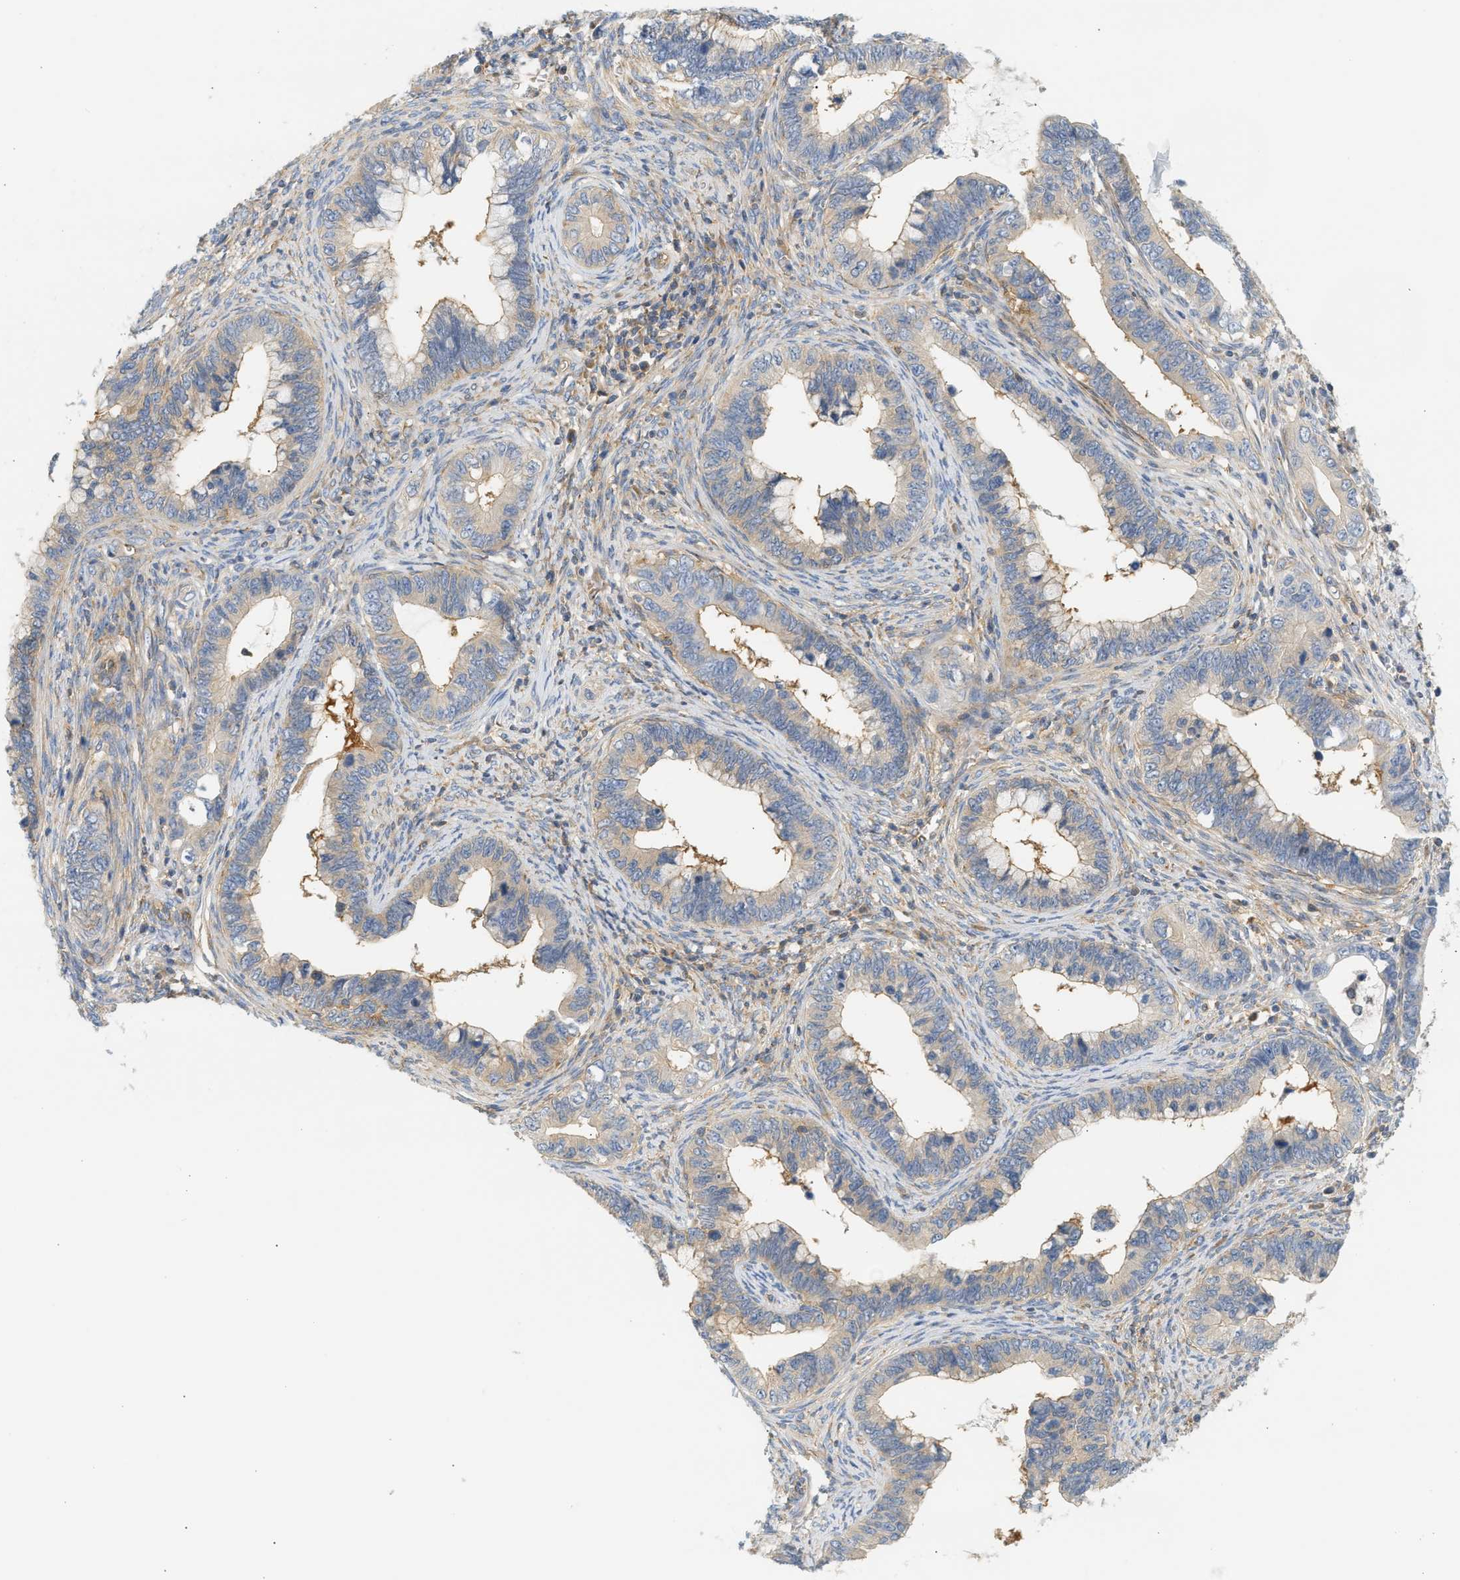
{"staining": {"intensity": "weak", "quantity": ">75%", "location": "cytoplasmic/membranous"}, "tissue": "cervical cancer", "cell_type": "Tumor cells", "image_type": "cancer", "snomed": [{"axis": "morphology", "description": "Adenocarcinoma, NOS"}, {"axis": "topography", "description": "Cervix"}], "caption": "The histopathology image demonstrates staining of adenocarcinoma (cervical), revealing weak cytoplasmic/membranous protein positivity (brown color) within tumor cells.", "gene": "PAFAH1B1", "patient": {"sex": "female", "age": 44}}